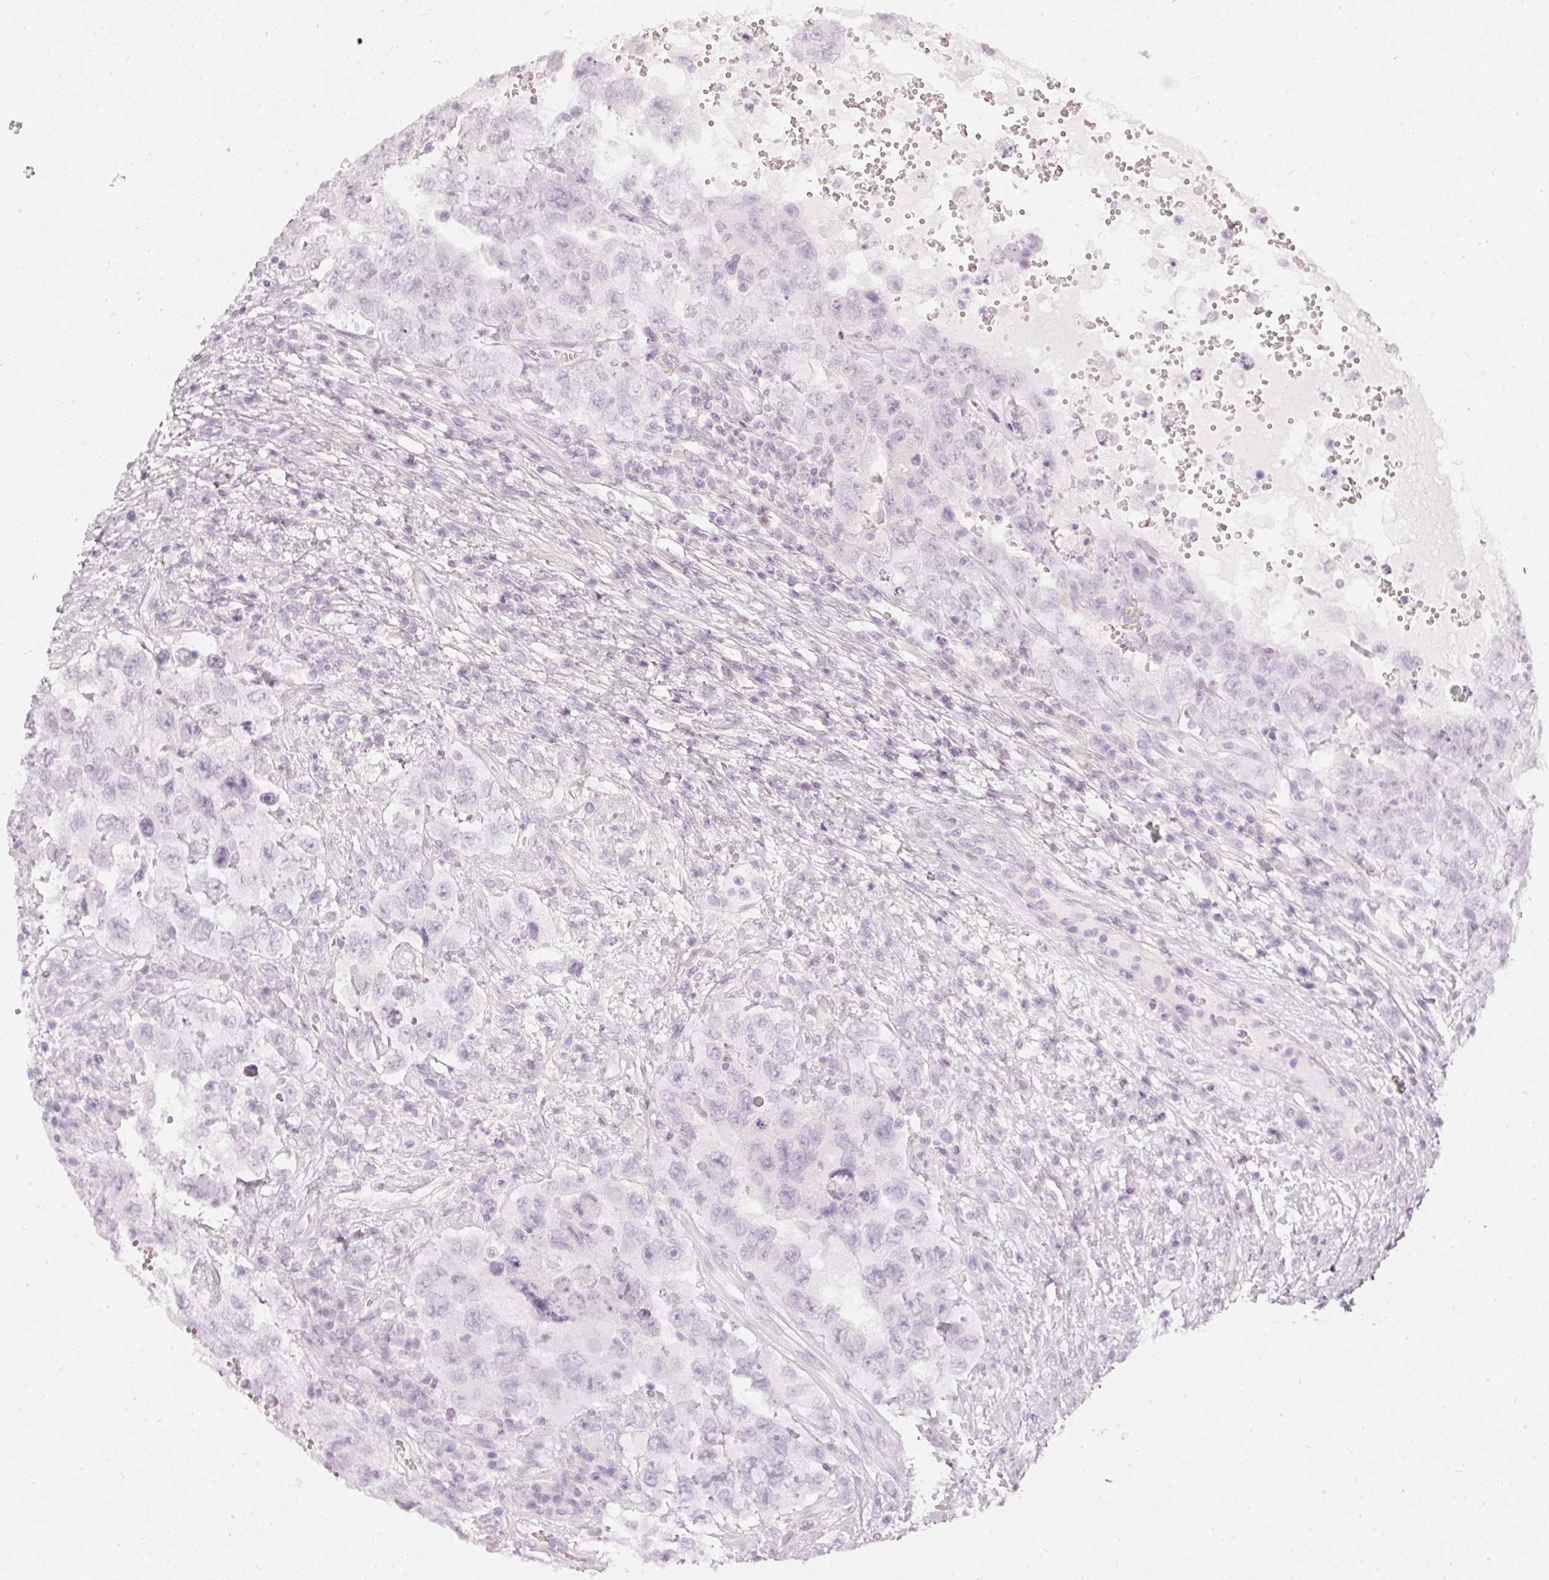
{"staining": {"intensity": "negative", "quantity": "none", "location": "none"}, "tissue": "testis cancer", "cell_type": "Tumor cells", "image_type": "cancer", "snomed": [{"axis": "morphology", "description": "Carcinoma, Embryonal, NOS"}, {"axis": "topography", "description": "Testis"}], "caption": "This is a micrograph of IHC staining of testis embryonal carcinoma, which shows no staining in tumor cells. (Stains: DAB (3,3'-diaminobenzidine) IHC with hematoxylin counter stain, Microscopy: brightfield microscopy at high magnification).", "gene": "CNP", "patient": {"sex": "male", "age": 26}}